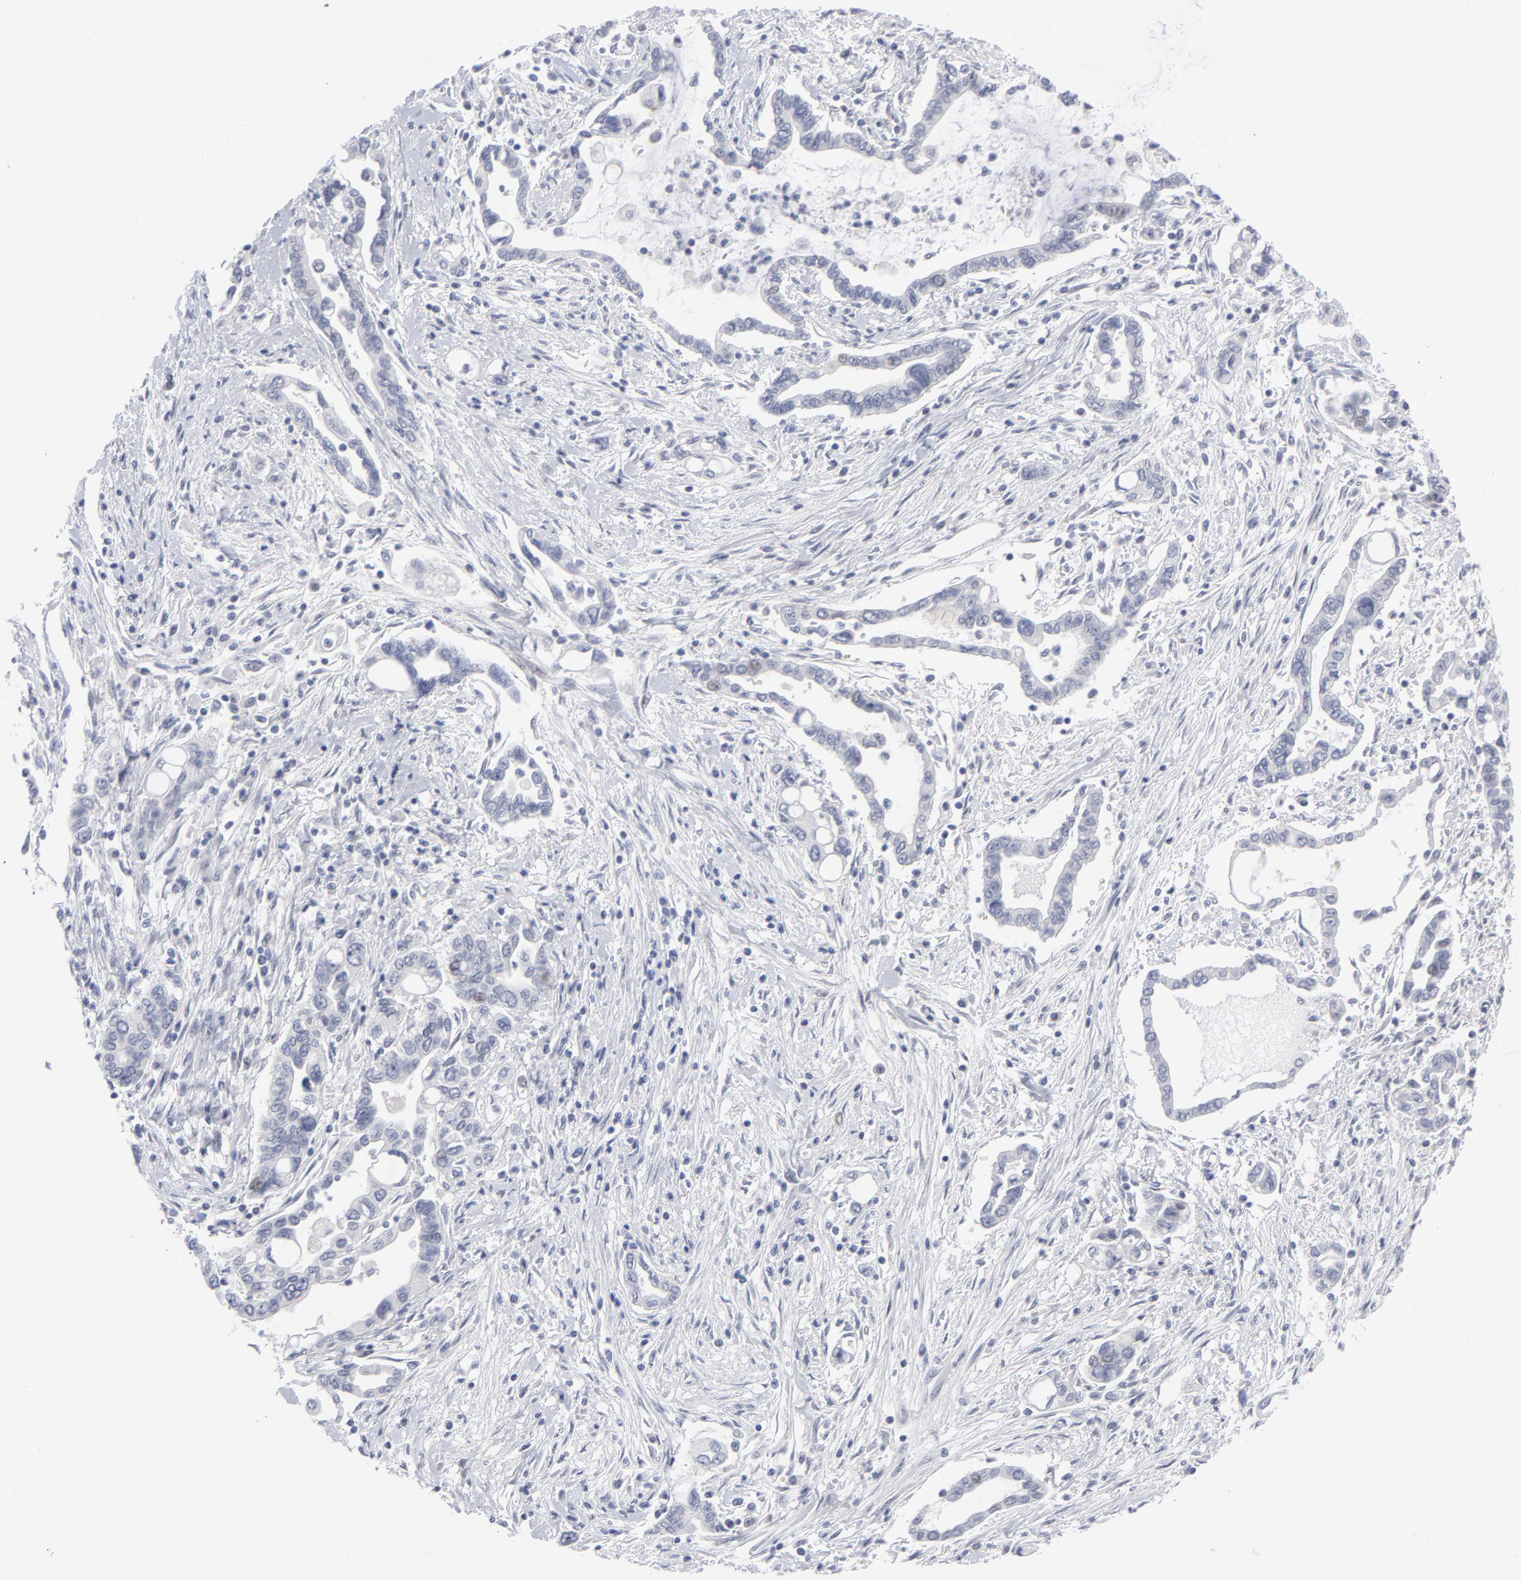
{"staining": {"intensity": "negative", "quantity": "none", "location": "none"}, "tissue": "pancreatic cancer", "cell_type": "Tumor cells", "image_type": "cancer", "snomed": [{"axis": "morphology", "description": "Adenocarcinoma, NOS"}, {"axis": "topography", "description": "Pancreas"}], "caption": "Pancreatic adenocarcinoma stained for a protein using immunohistochemistry (IHC) demonstrates no staining tumor cells.", "gene": "RPS24", "patient": {"sex": "female", "age": 57}}